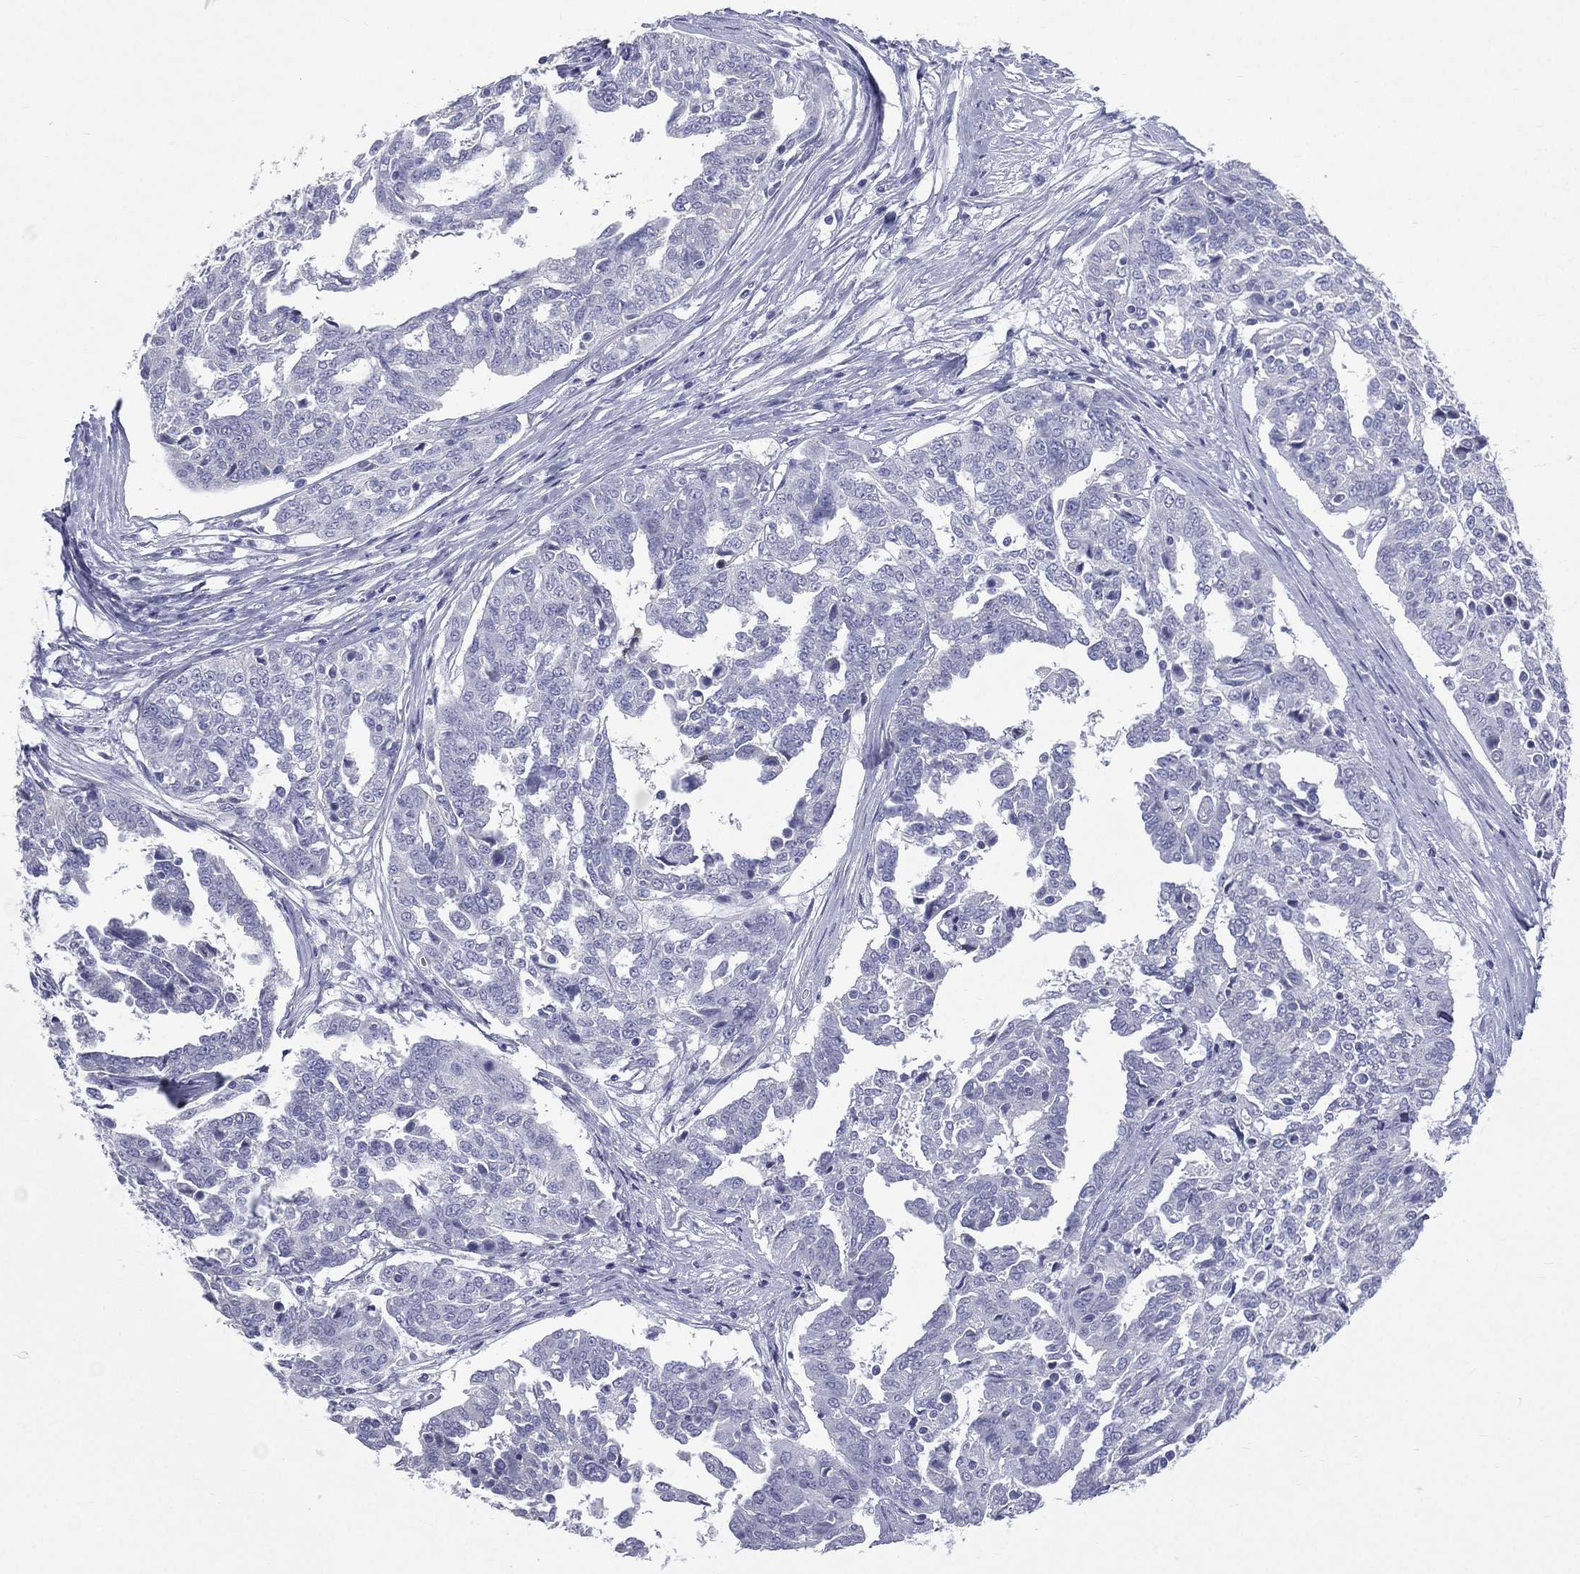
{"staining": {"intensity": "negative", "quantity": "none", "location": "none"}, "tissue": "ovarian cancer", "cell_type": "Tumor cells", "image_type": "cancer", "snomed": [{"axis": "morphology", "description": "Cystadenocarcinoma, serous, NOS"}, {"axis": "topography", "description": "Ovary"}], "caption": "There is no significant positivity in tumor cells of ovarian cancer (serous cystadenocarcinoma). (Brightfield microscopy of DAB (3,3'-diaminobenzidine) immunohistochemistry (IHC) at high magnification).", "gene": "CES2", "patient": {"sex": "female", "age": 67}}